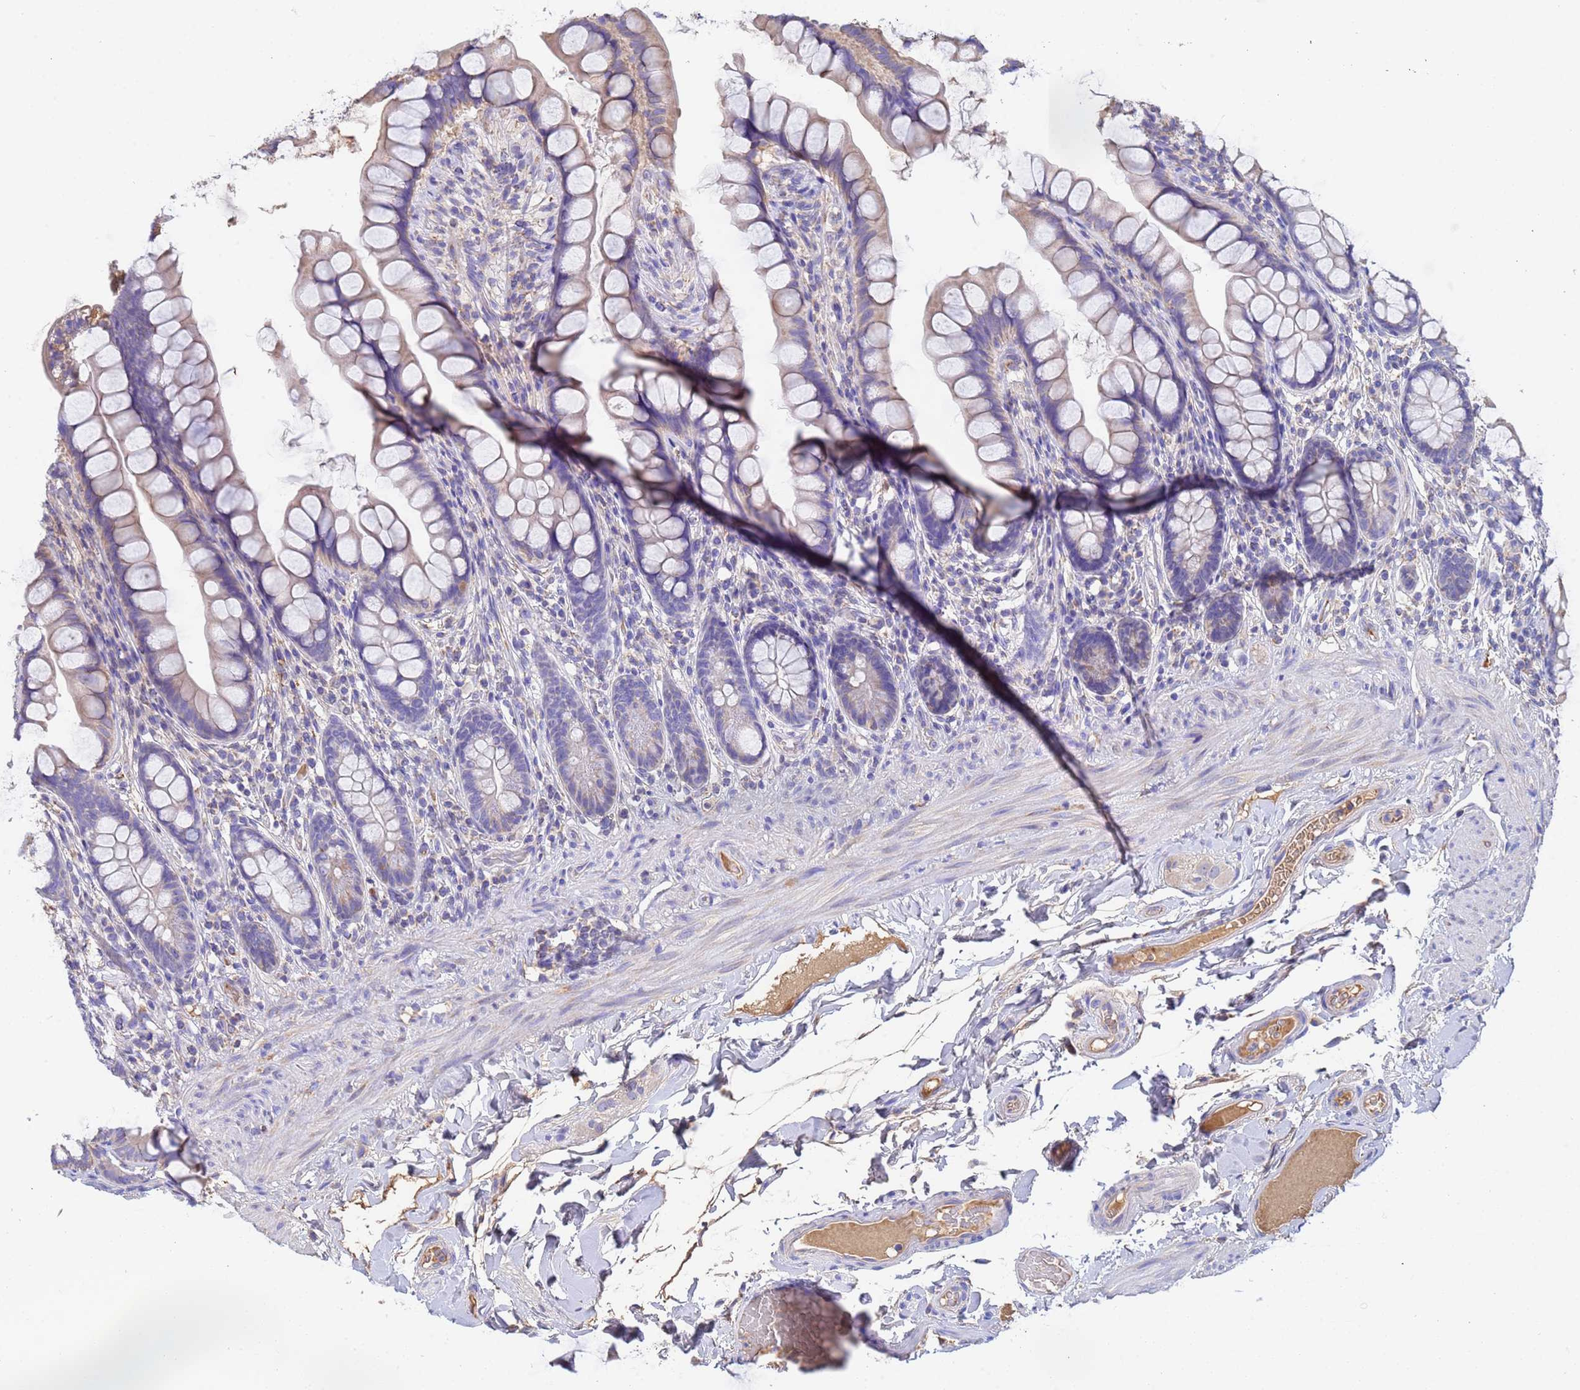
{"staining": {"intensity": "weak", "quantity": "25%-75%", "location": "cytoplasmic/membranous"}, "tissue": "small intestine", "cell_type": "Glandular cells", "image_type": "normal", "snomed": [{"axis": "morphology", "description": "Normal tissue, NOS"}, {"axis": "topography", "description": "Small intestine"}], "caption": "Protein expression analysis of unremarkable small intestine shows weak cytoplasmic/membranous expression in about 25%-75% of glandular cells.", "gene": "GLUD1", "patient": {"sex": "male", "age": 70}}